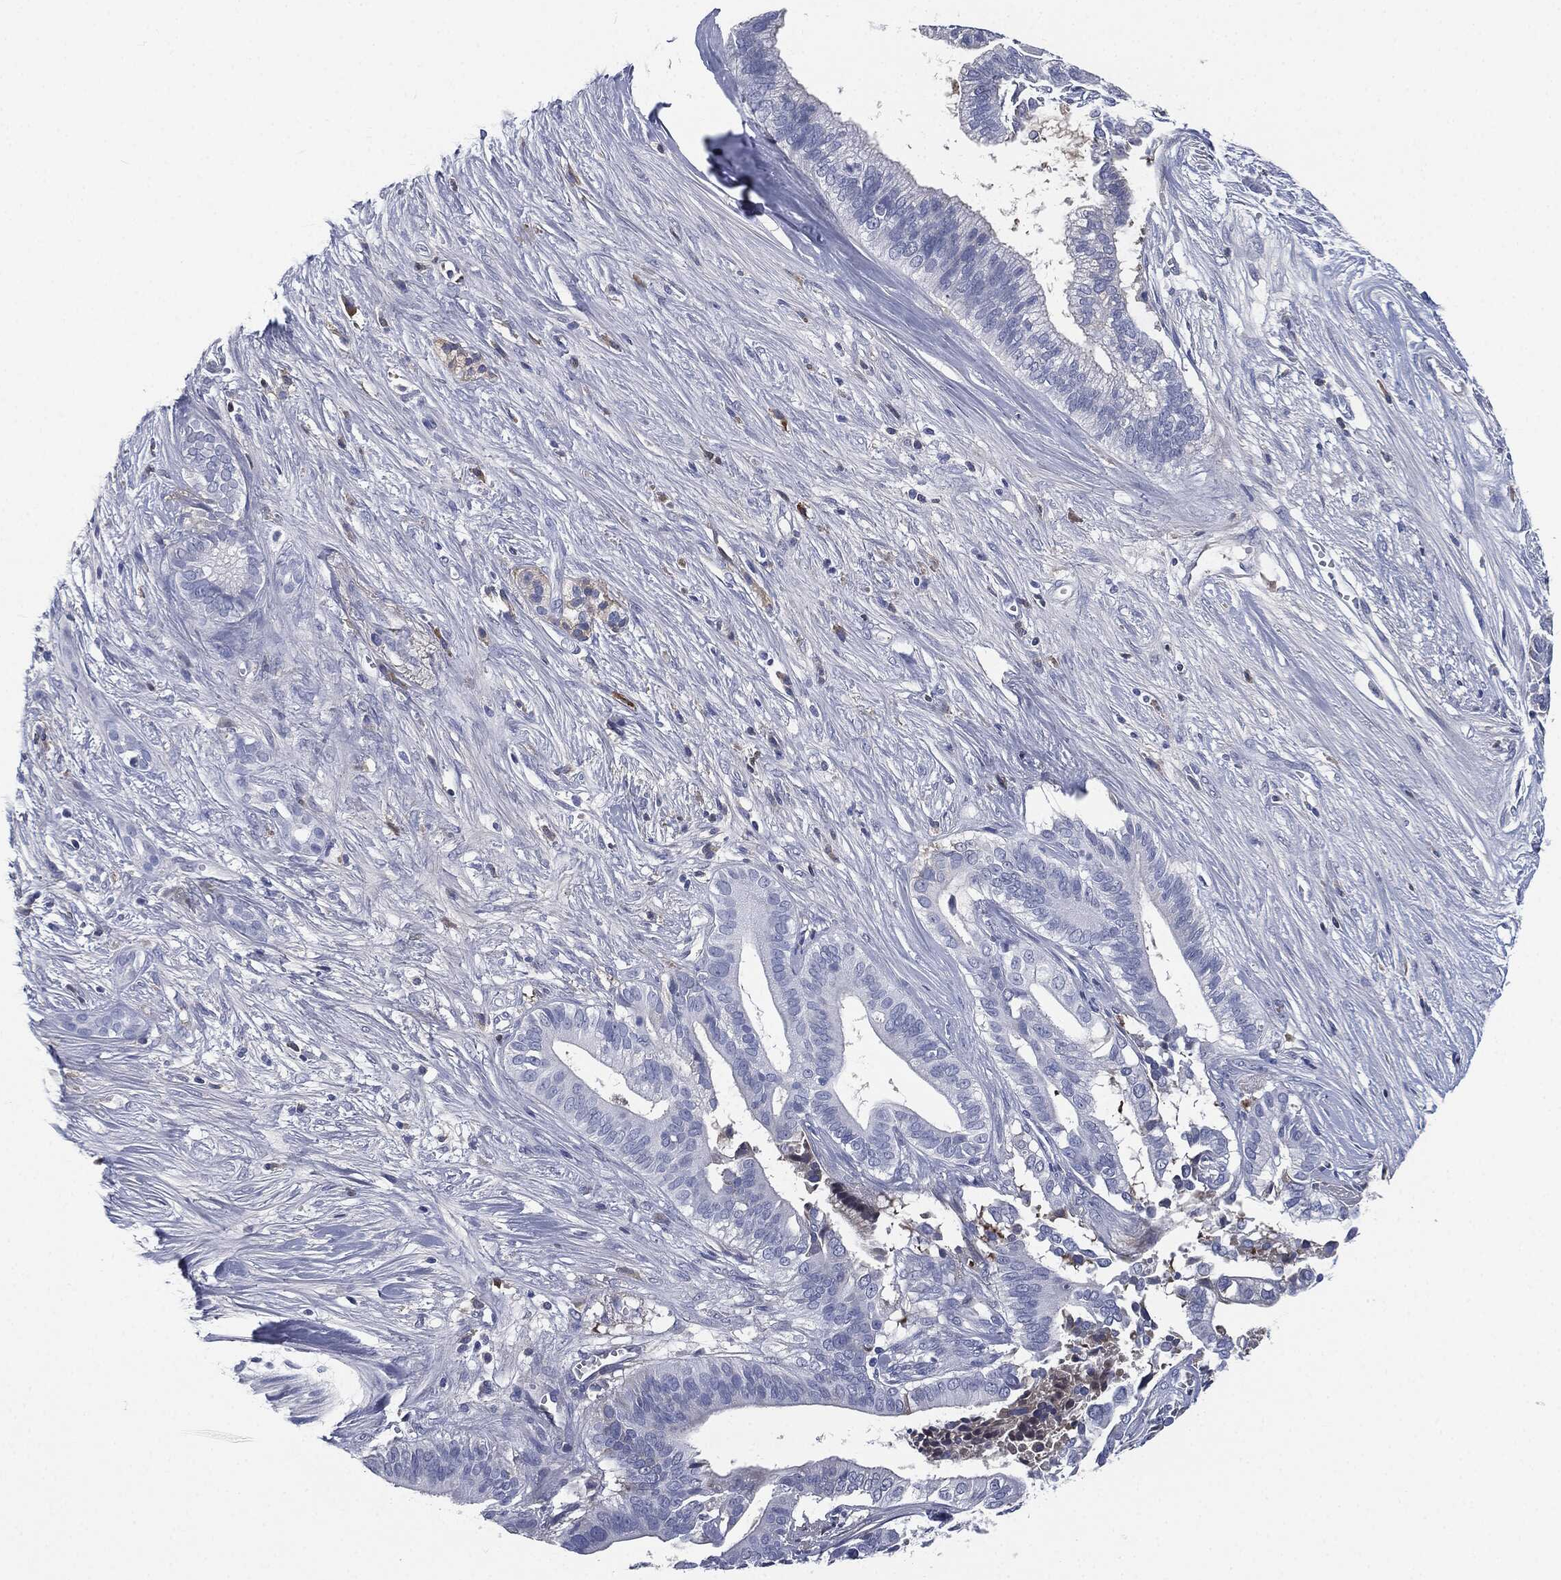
{"staining": {"intensity": "negative", "quantity": "none", "location": "none"}, "tissue": "pancreatic cancer", "cell_type": "Tumor cells", "image_type": "cancer", "snomed": [{"axis": "morphology", "description": "Adenocarcinoma, NOS"}, {"axis": "topography", "description": "Pancreas"}], "caption": "Immunohistochemistry (IHC) photomicrograph of neoplastic tissue: pancreatic cancer (adenocarcinoma) stained with DAB (3,3'-diaminobenzidine) shows no significant protein staining in tumor cells. Brightfield microscopy of immunohistochemistry (IHC) stained with DAB (brown) and hematoxylin (blue), captured at high magnification.", "gene": "SIGLEC7", "patient": {"sex": "male", "age": 61}}